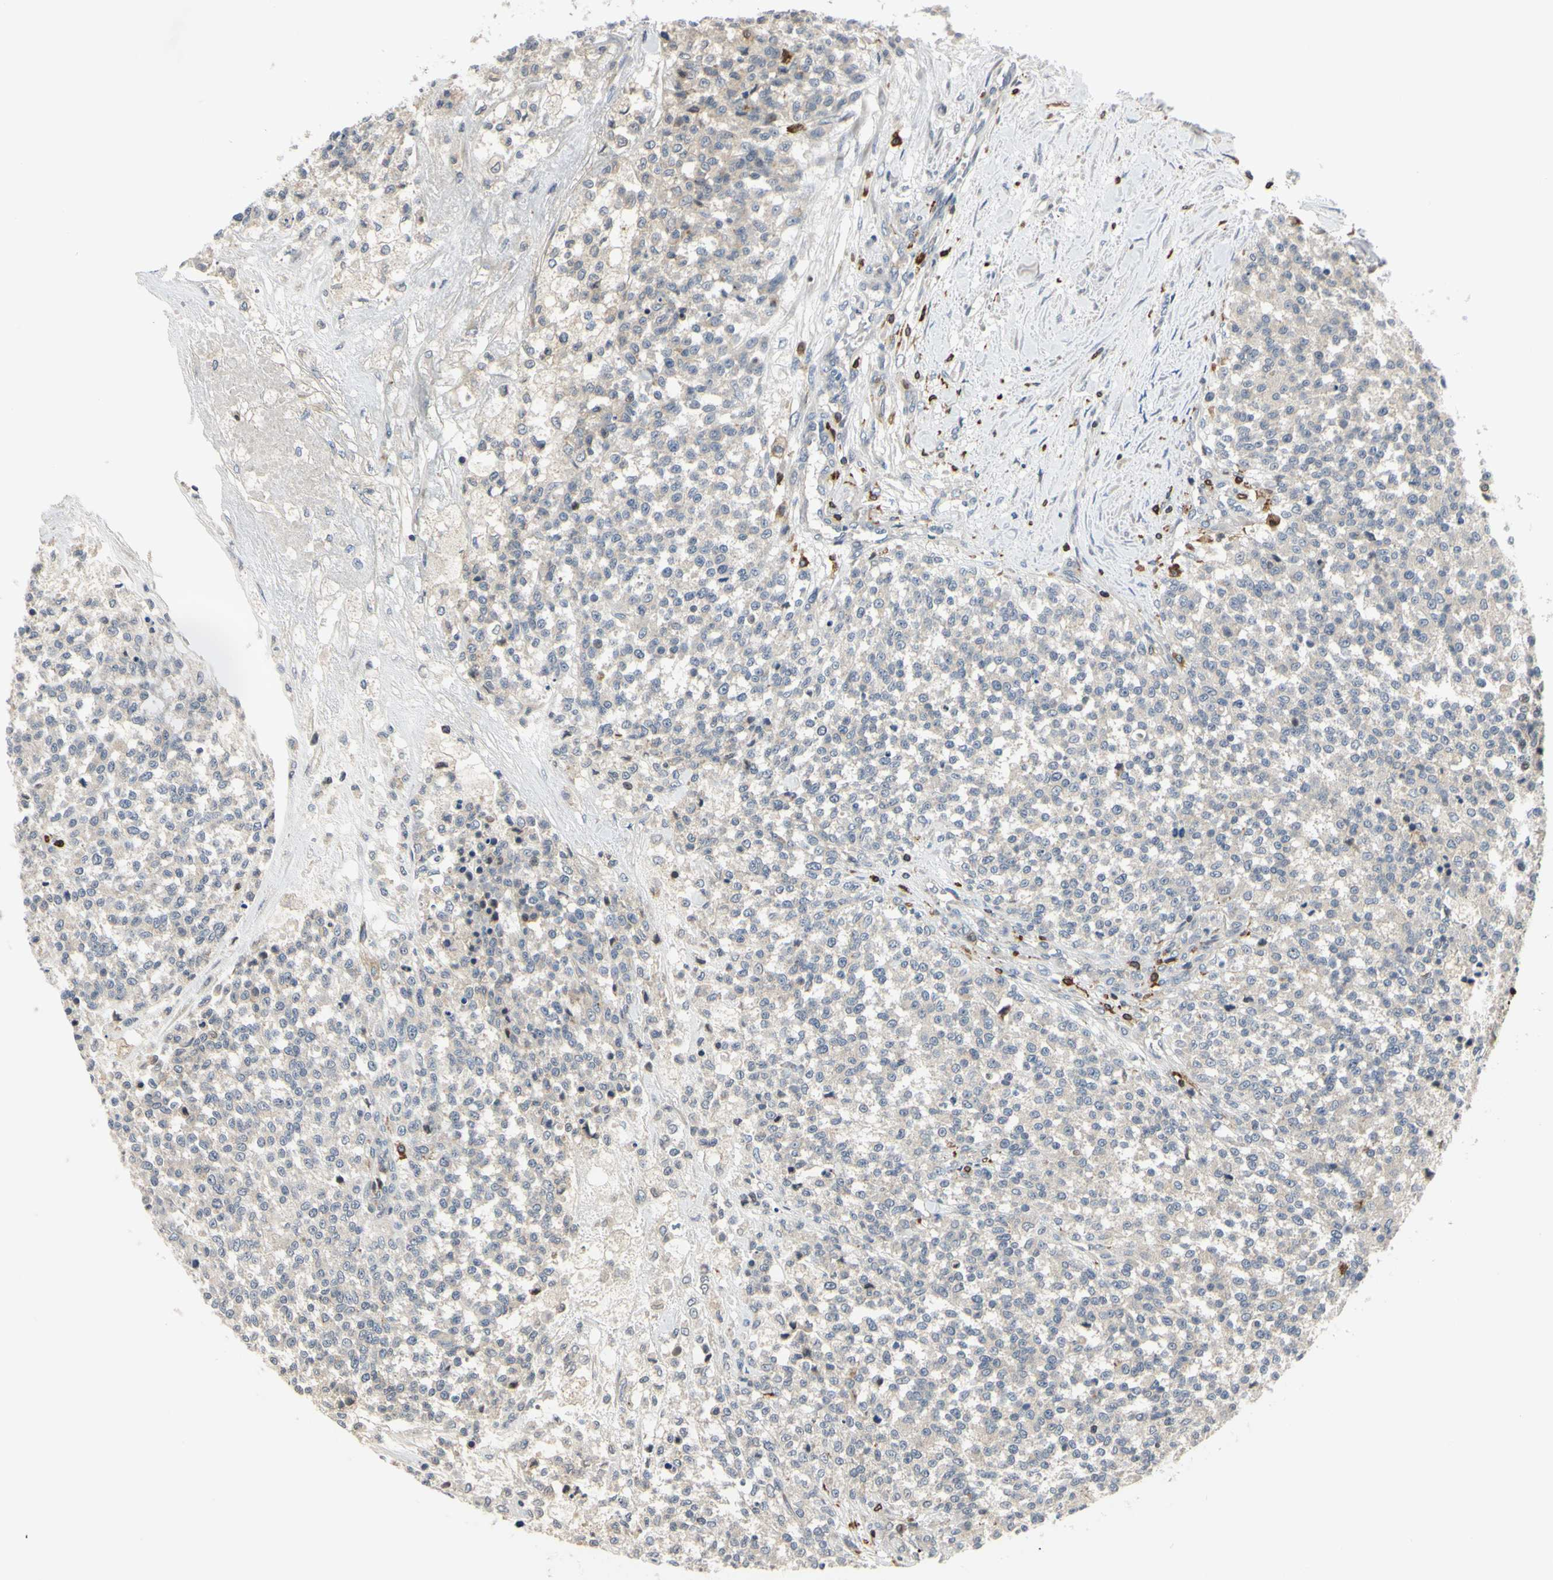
{"staining": {"intensity": "negative", "quantity": "none", "location": "none"}, "tissue": "testis cancer", "cell_type": "Tumor cells", "image_type": "cancer", "snomed": [{"axis": "morphology", "description": "Seminoma, NOS"}, {"axis": "topography", "description": "Testis"}], "caption": "Micrograph shows no protein expression in tumor cells of testis seminoma tissue.", "gene": "PLXNA2", "patient": {"sex": "male", "age": 59}}